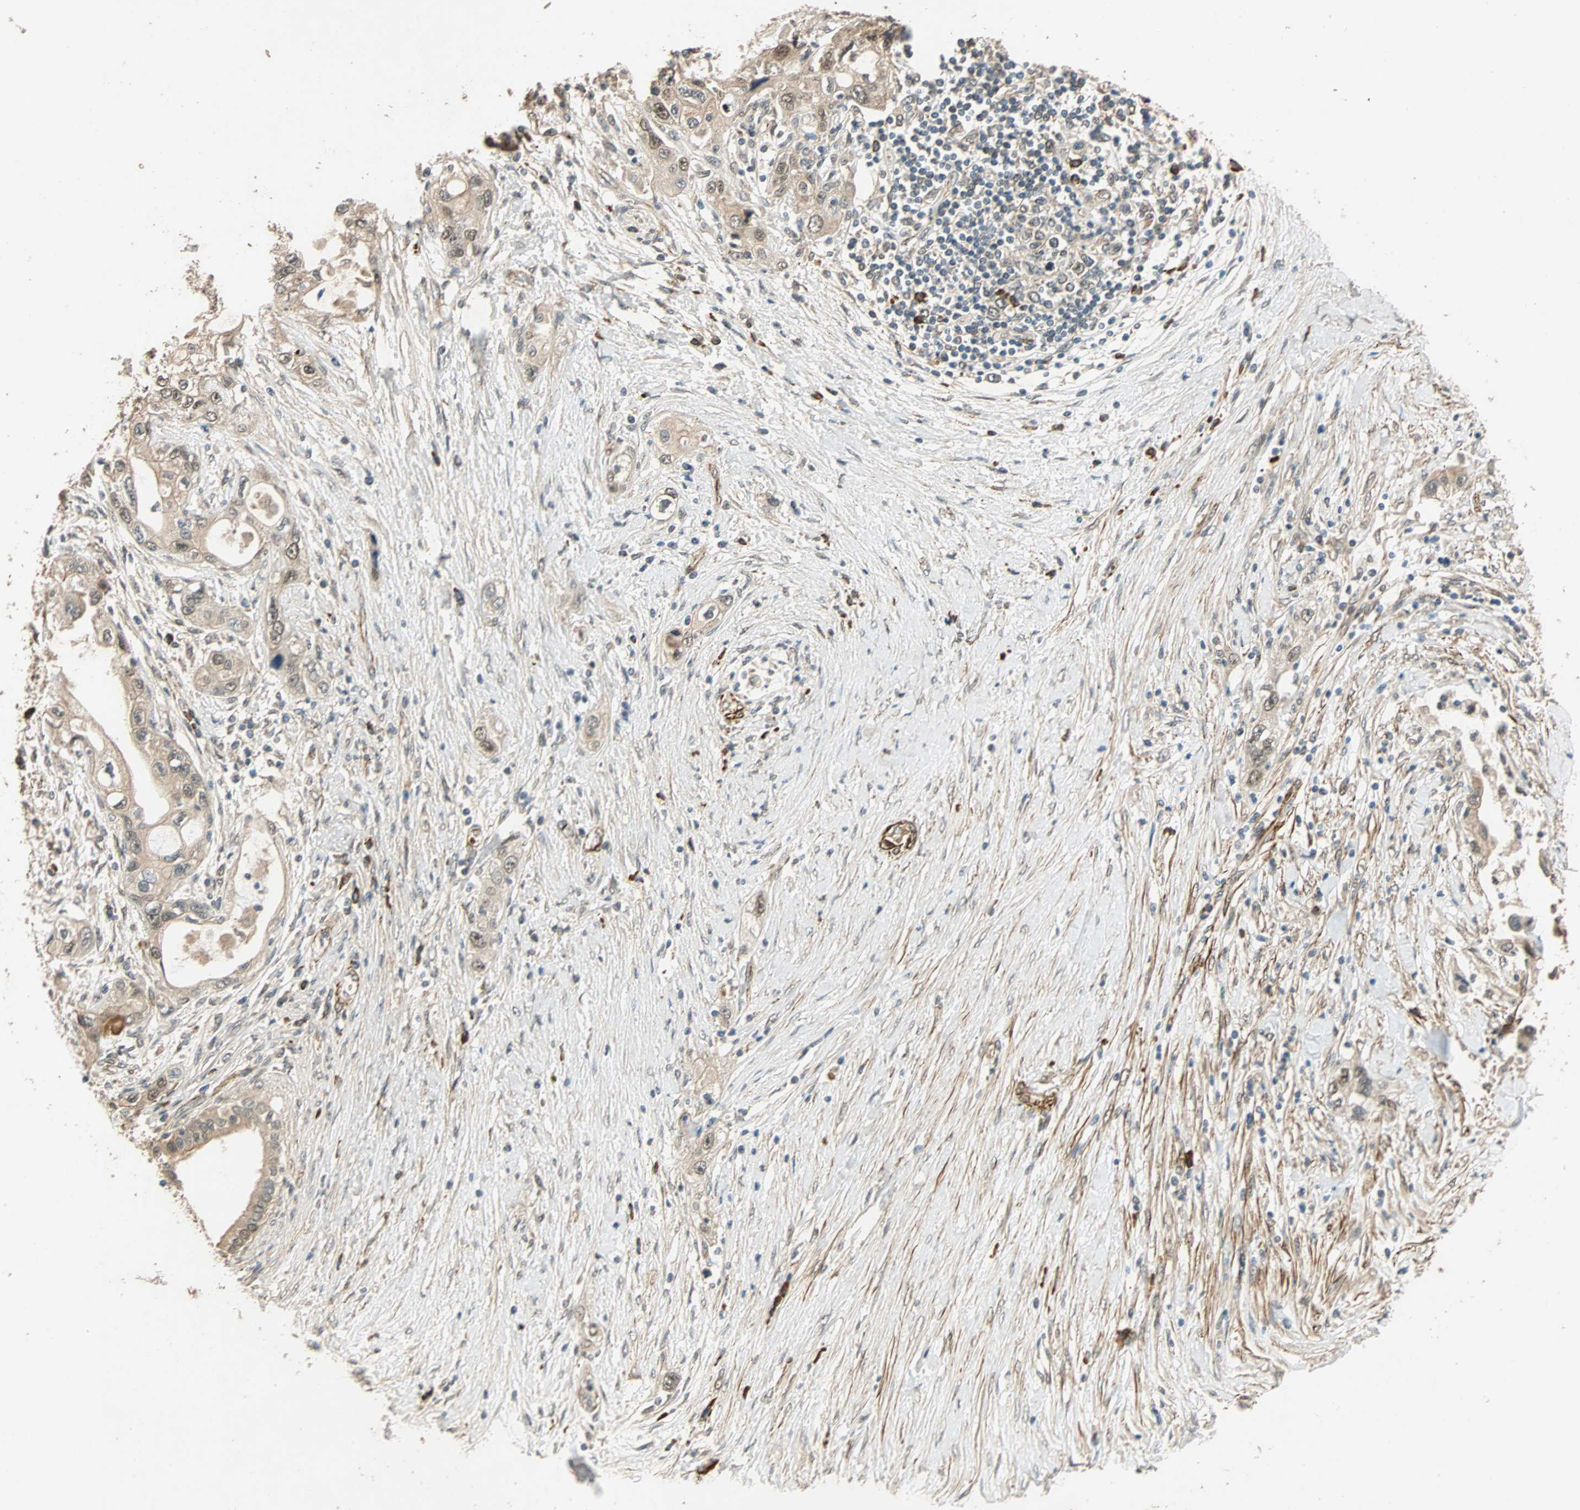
{"staining": {"intensity": "weak", "quantity": "25%-75%", "location": "cytoplasmic/membranous"}, "tissue": "pancreatic cancer", "cell_type": "Tumor cells", "image_type": "cancer", "snomed": [{"axis": "morphology", "description": "Adenocarcinoma, NOS"}, {"axis": "topography", "description": "Pancreas"}], "caption": "IHC histopathology image of neoplastic tissue: pancreatic adenocarcinoma stained using immunohistochemistry exhibits low levels of weak protein expression localized specifically in the cytoplasmic/membranous of tumor cells, appearing as a cytoplasmic/membranous brown color.", "gene": "QSER1", "patient": {"sex": "female", "age": 70}}